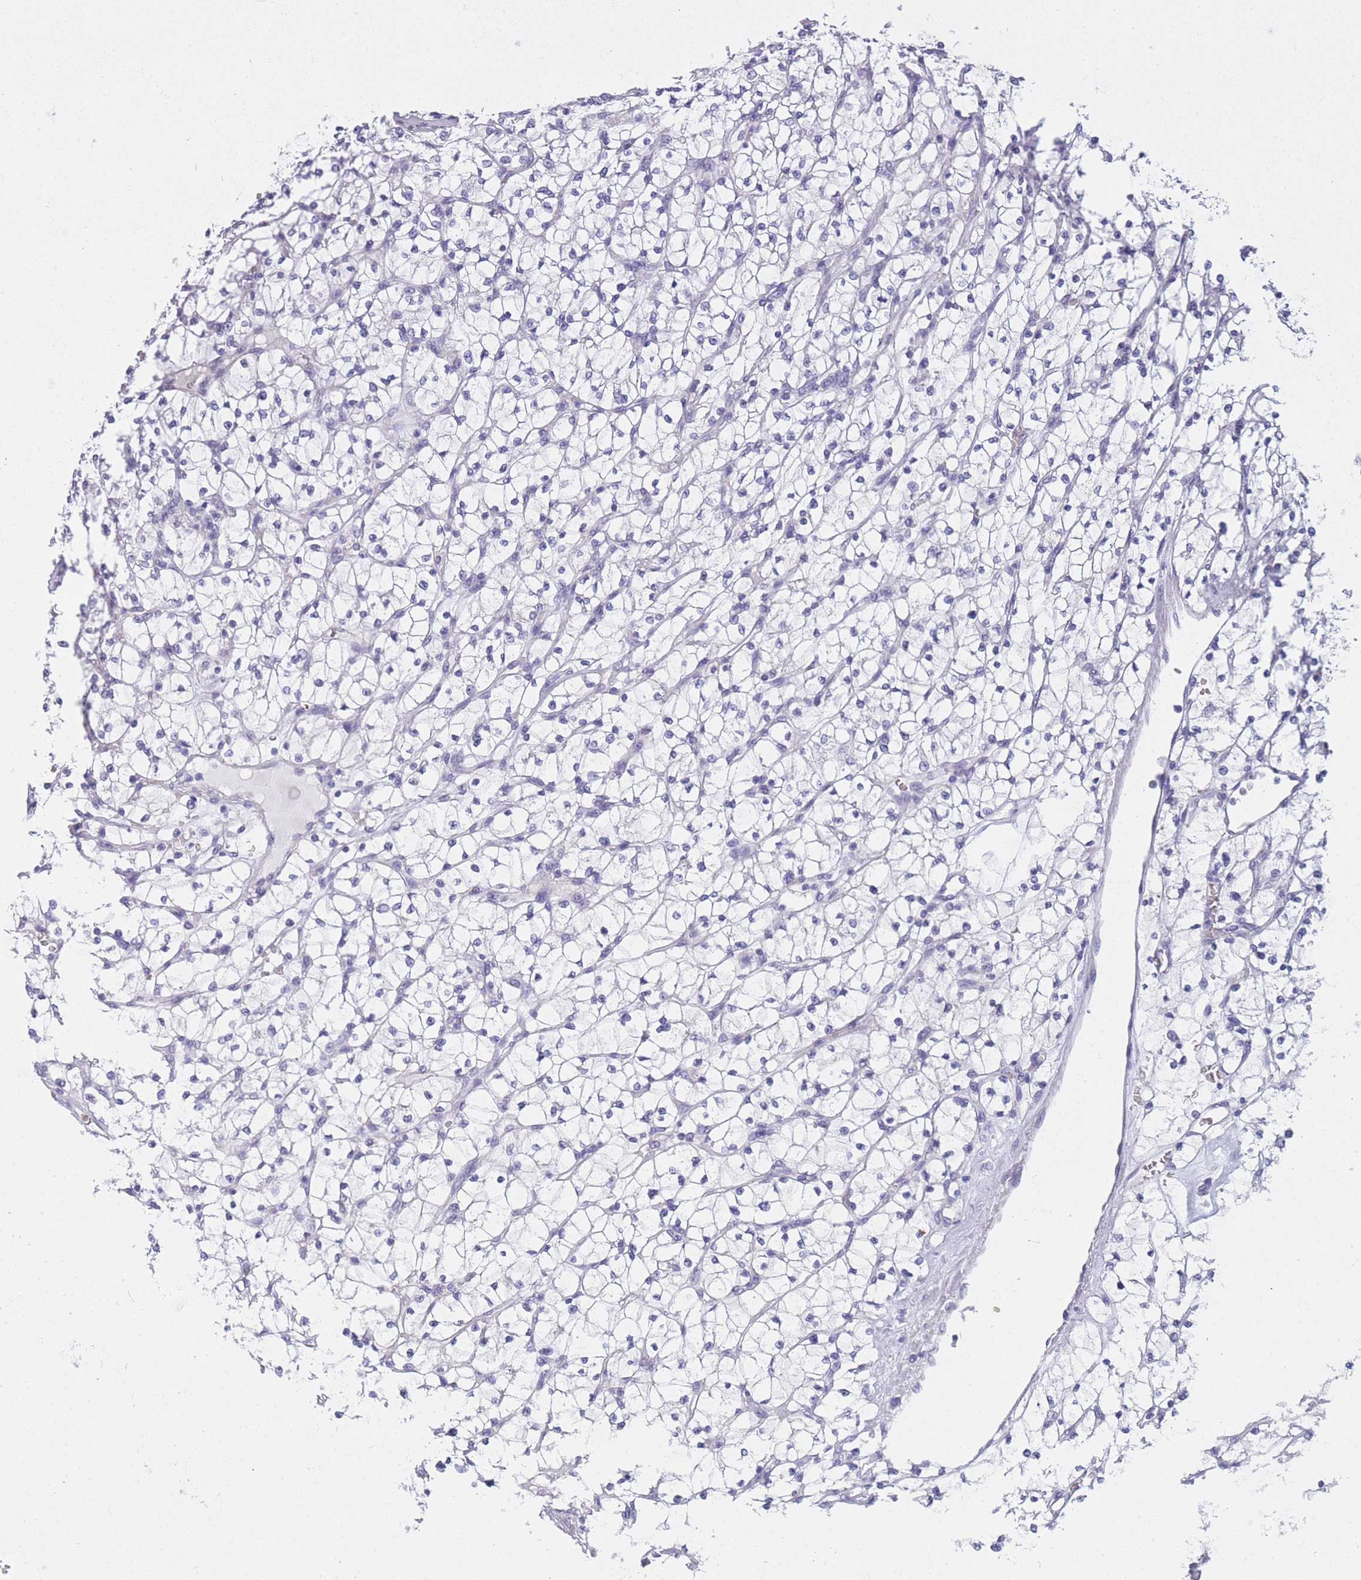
{"staining": {"intensity": "negative", "quantity": "none", "location": "none"}, "tissue": "renal cancer", "cell_type": "Tumor cells", "image_type": "cancer", "snomed": [{"axis": "morphology", "description": "Adenocarcinoma, NOS"}, {"axis": "topography", "description": "Kidney"}], "caption": "This is a image of immunohistochemistry (IHC) staining of renal adenocarcinoma, which shows no staining in tumor cells. (Brightfield microscopy of DAB IHC at high magnification).", "gene": "FRAT2", "patient": {"sex": "female", "age": 64}}